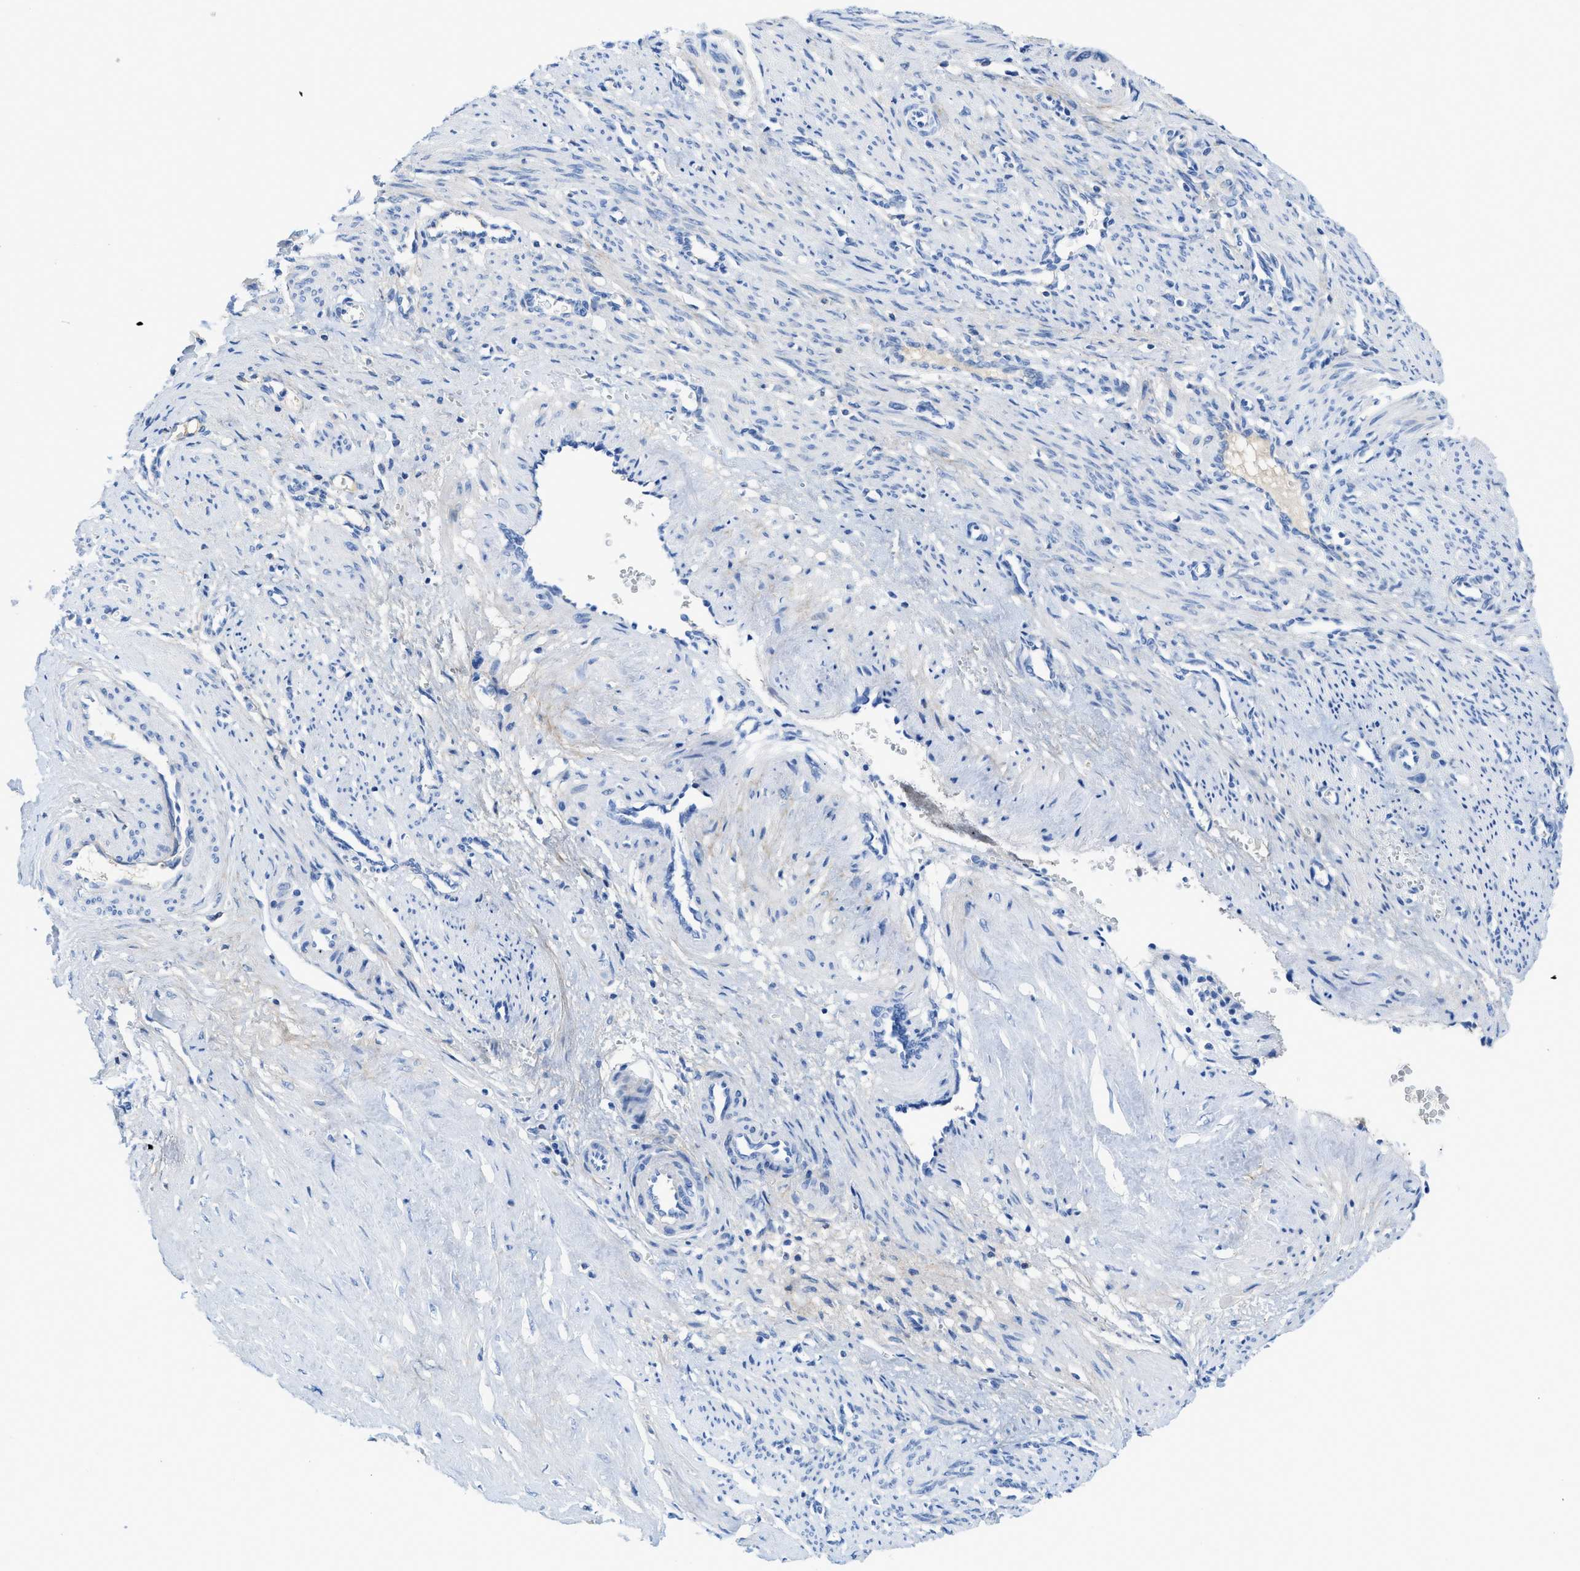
{"staining": {"intensity": "negative", "quantity": "none", "location": "none"}, "tissue": "smooth muscle", "cell_type": "Smooth muscle cells", "image_type": "normal", "snomed": [{"axis": "morphology", "description": "Normal tissue, NOS"}, {"axis": "topography", "description": "Endometrium"}], "caption": "DAB (3,3'-diaminobenzidine) immunohistochemical staining of unremarkable smooth muscle displays no significant expression in smooth muscle cells.", "gene": "COL3A1", "patient": {"sex": "female", "age": 33}}